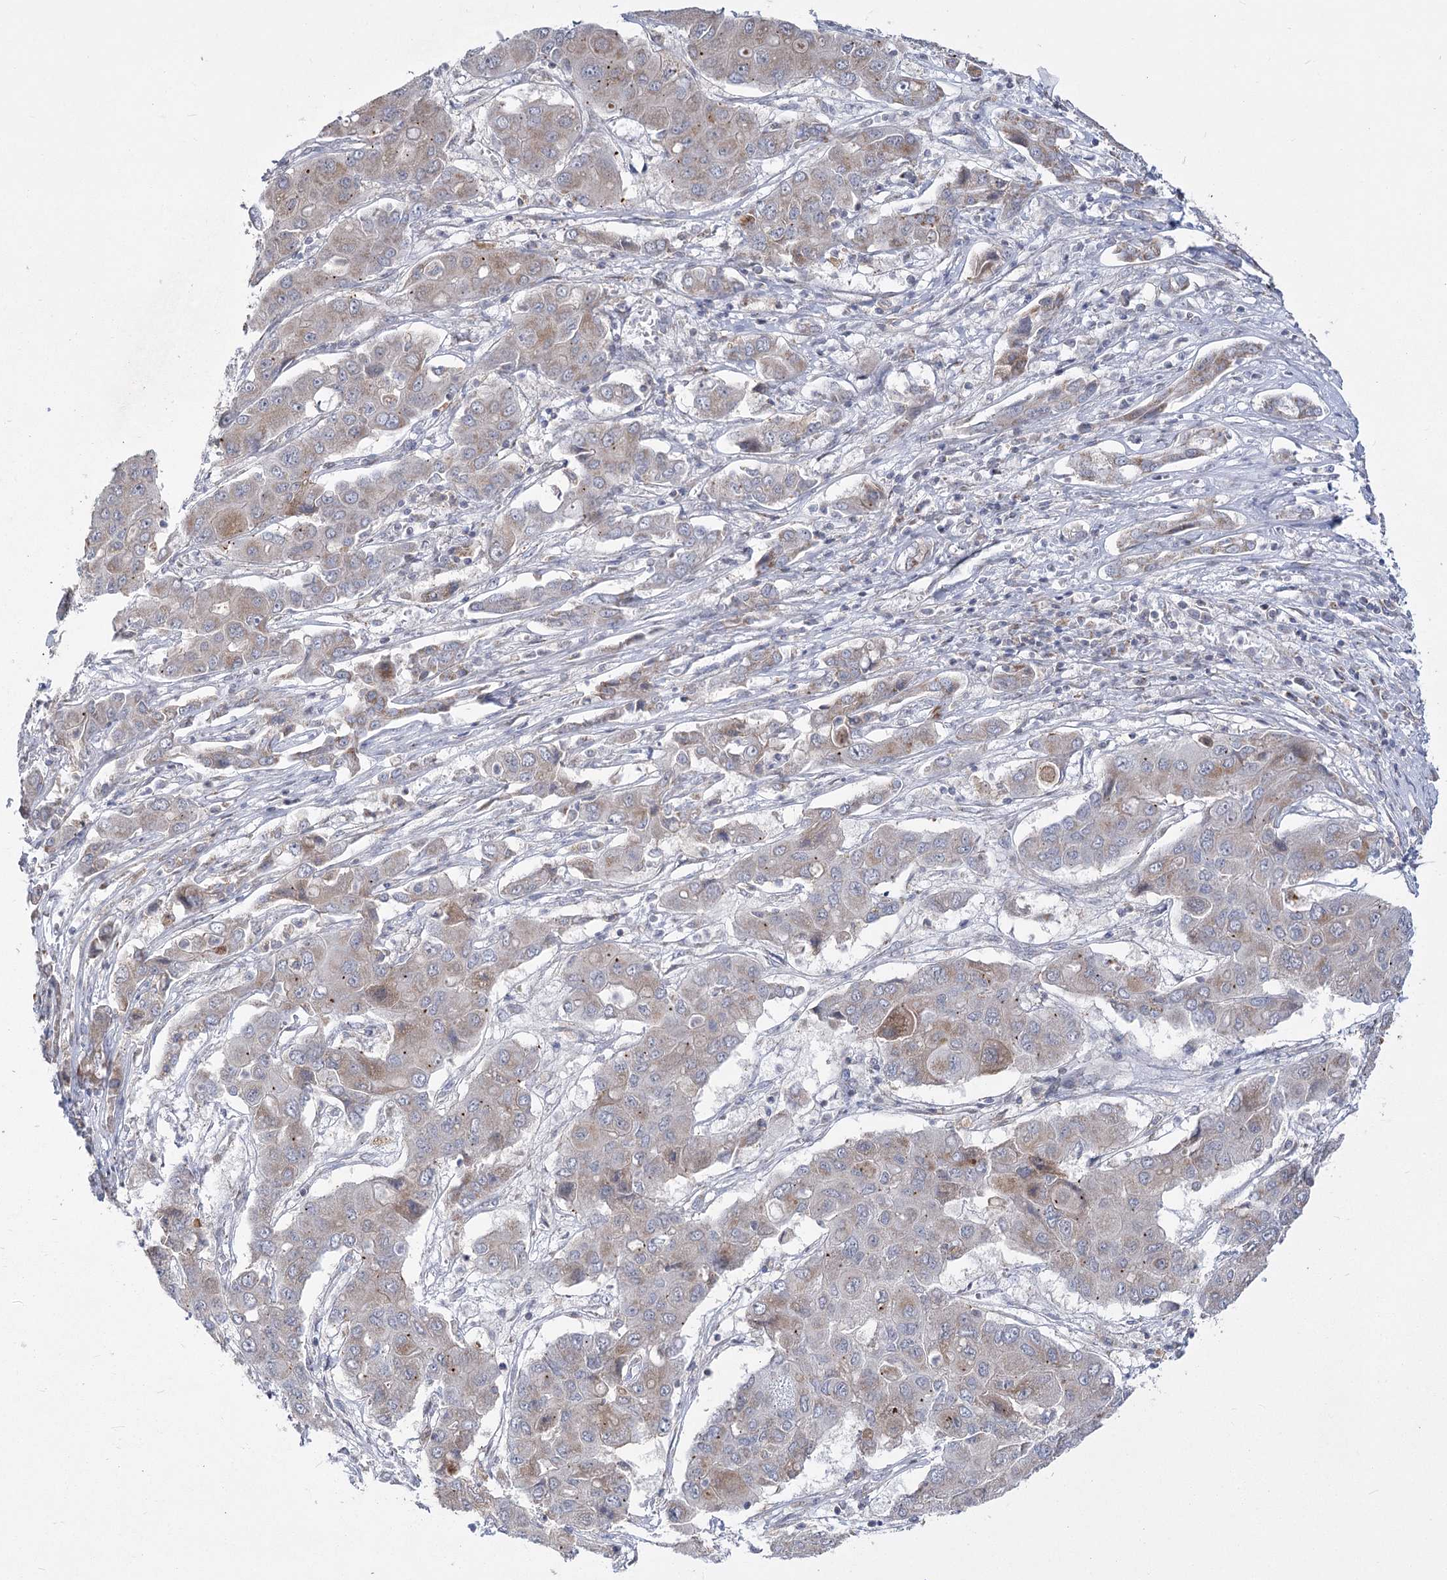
{"staining": {"intensity": "weak", "quantity": "25%-75%", "location": "cytoplasmic/membranous"}, "tissue": "liver cancer", "cell_type": "Tumor cells", "image_type": "cancer", "snomed": [{"axis": "morphology", "description": "Cholangiocarcinoma"}, {"axis": "topography", "description": "Liver"}], "caption": "The photomicrograph demonstrates a brown stain indicating the presence of a protein in the cytoplasmic/membranous of tumor cells in liver cancer.", "gene": "PDHB", "patient": {"sex": "male", "age": 67}}